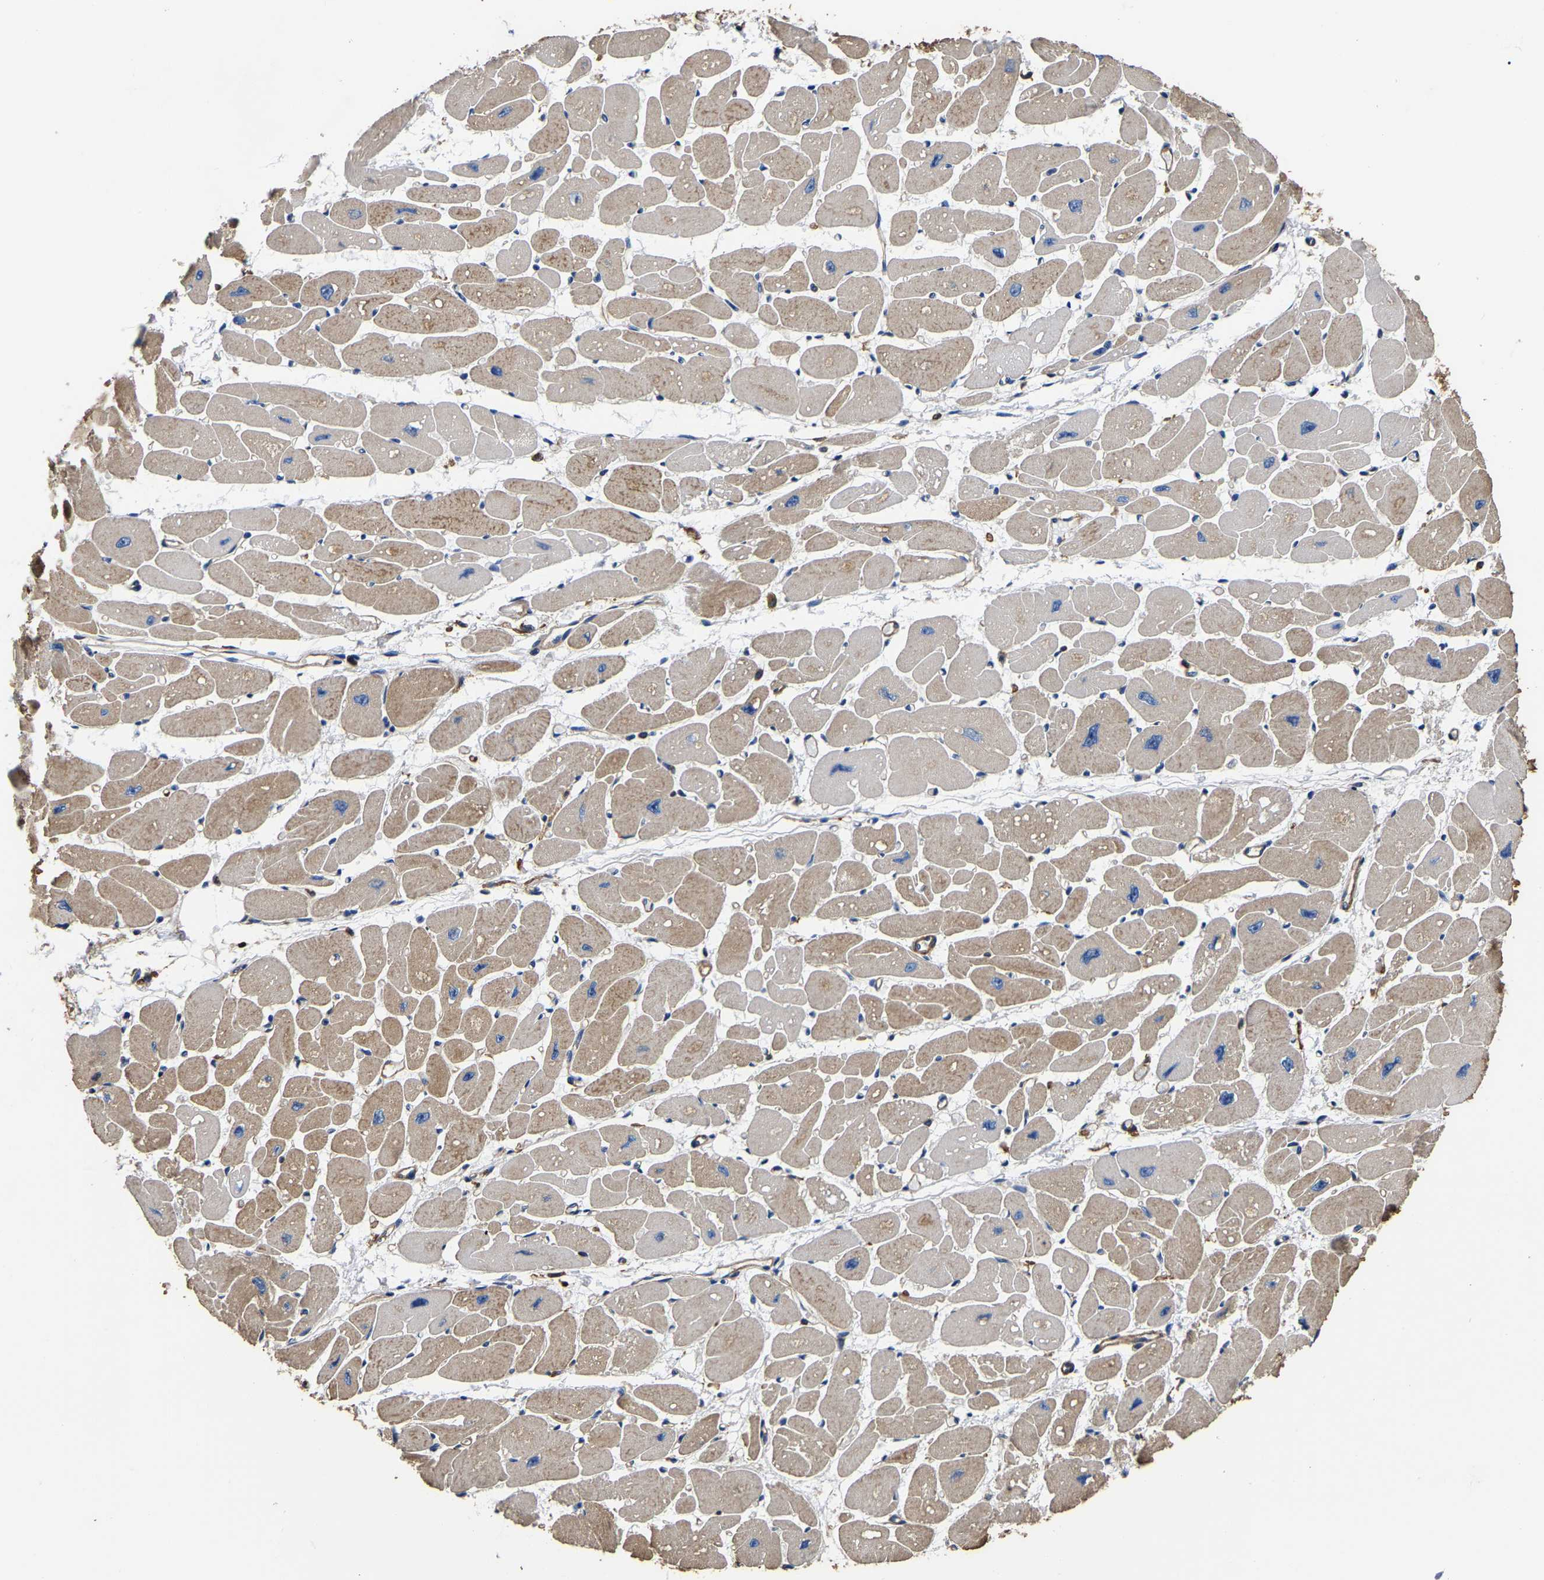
{"staining": {"intensity": "moderate", "quantity": ">75%", "location": "cytoplasmic/membranous"}, "tissue": "heart muscle", "cell_type": "Cardiomyocytes", "image_type": "normal", "snomed": [{"axis": "morphology", "description": "Normal tissue, NOS"}, {"axis": "topography", "description": "Heart"}], "caption": "Immunohistochemical staining of unremarkable human heart muscle demonstrates medium levels of moderate cytoplasmic/membranous expression in about >75% of cardiomyocytes. The protein is stained brown, and the nuclei are stained in blue (DAB IHC with brightfield microscopy, high magnification).", "gene": "ARMT1", "patient": {"sex": "female", "age": 54}}